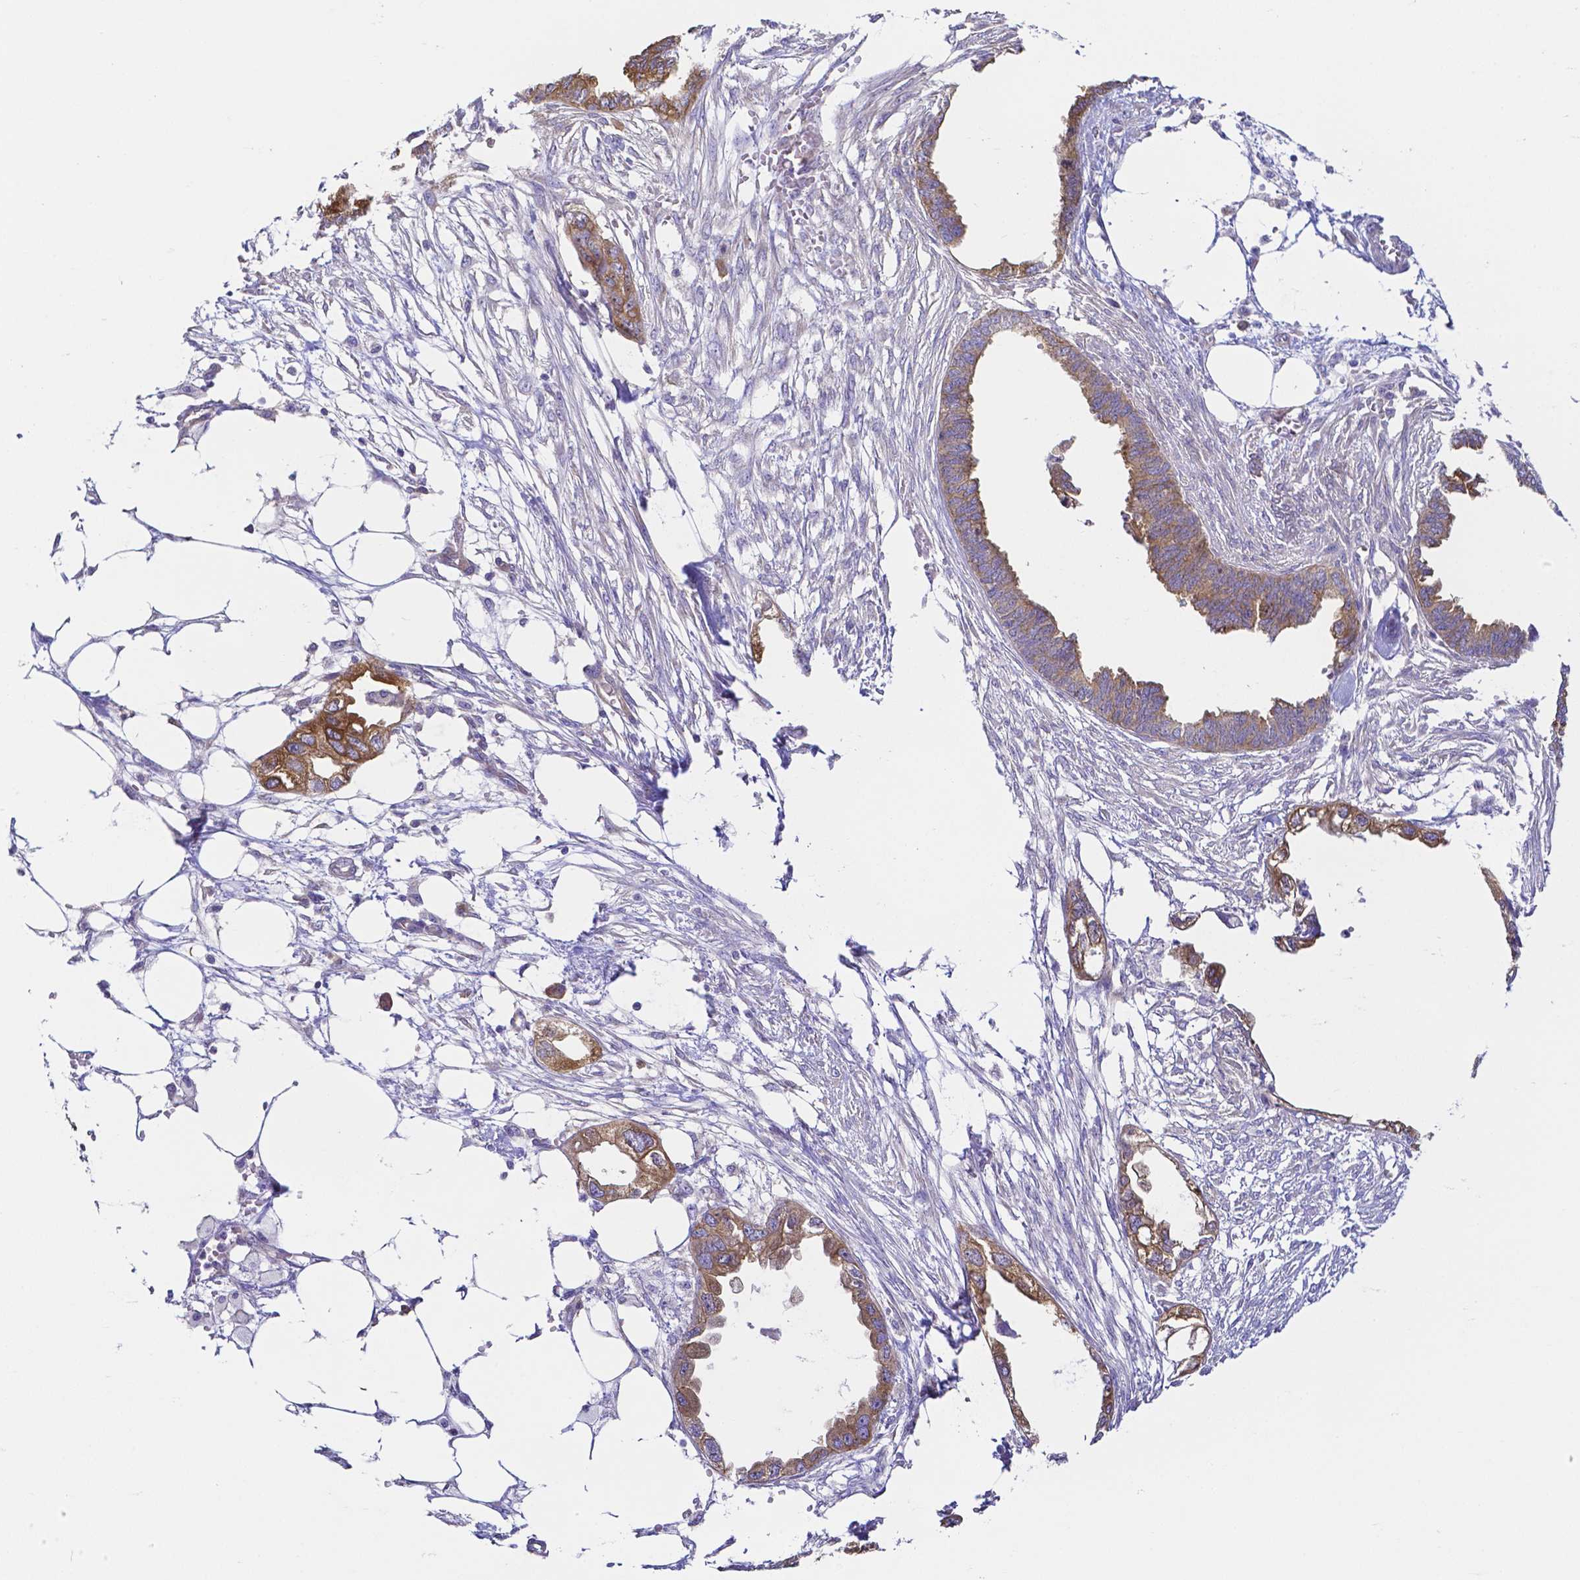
{"staining": {"intensity": "moderate", "quantity": ">75%", "location": "cytoplasmic/membranous"}, "tissue": "endometrial cancer", "cell_type": "Tumor cells", "image_type": "cancer", "snomed": [{"axis": "morphology", "description": "Adenocarcinoma, NOS"}, {"axis": "morphology", "description": "Adenocarcinoma, metastatic, NOS"}, {"axis": "topography", "description": "Adipose tissue"}, {"axis": "topography", "description": "Endometrium"}], "caption": "The immunohistochemical stain shows moderate cytoplasmic/membranous positivity in tumor cells of metastatic adenocarcinoma (endometrial) tissue.", "gene": "PKP3", "patient": {"sex": "female", "age": 67}}